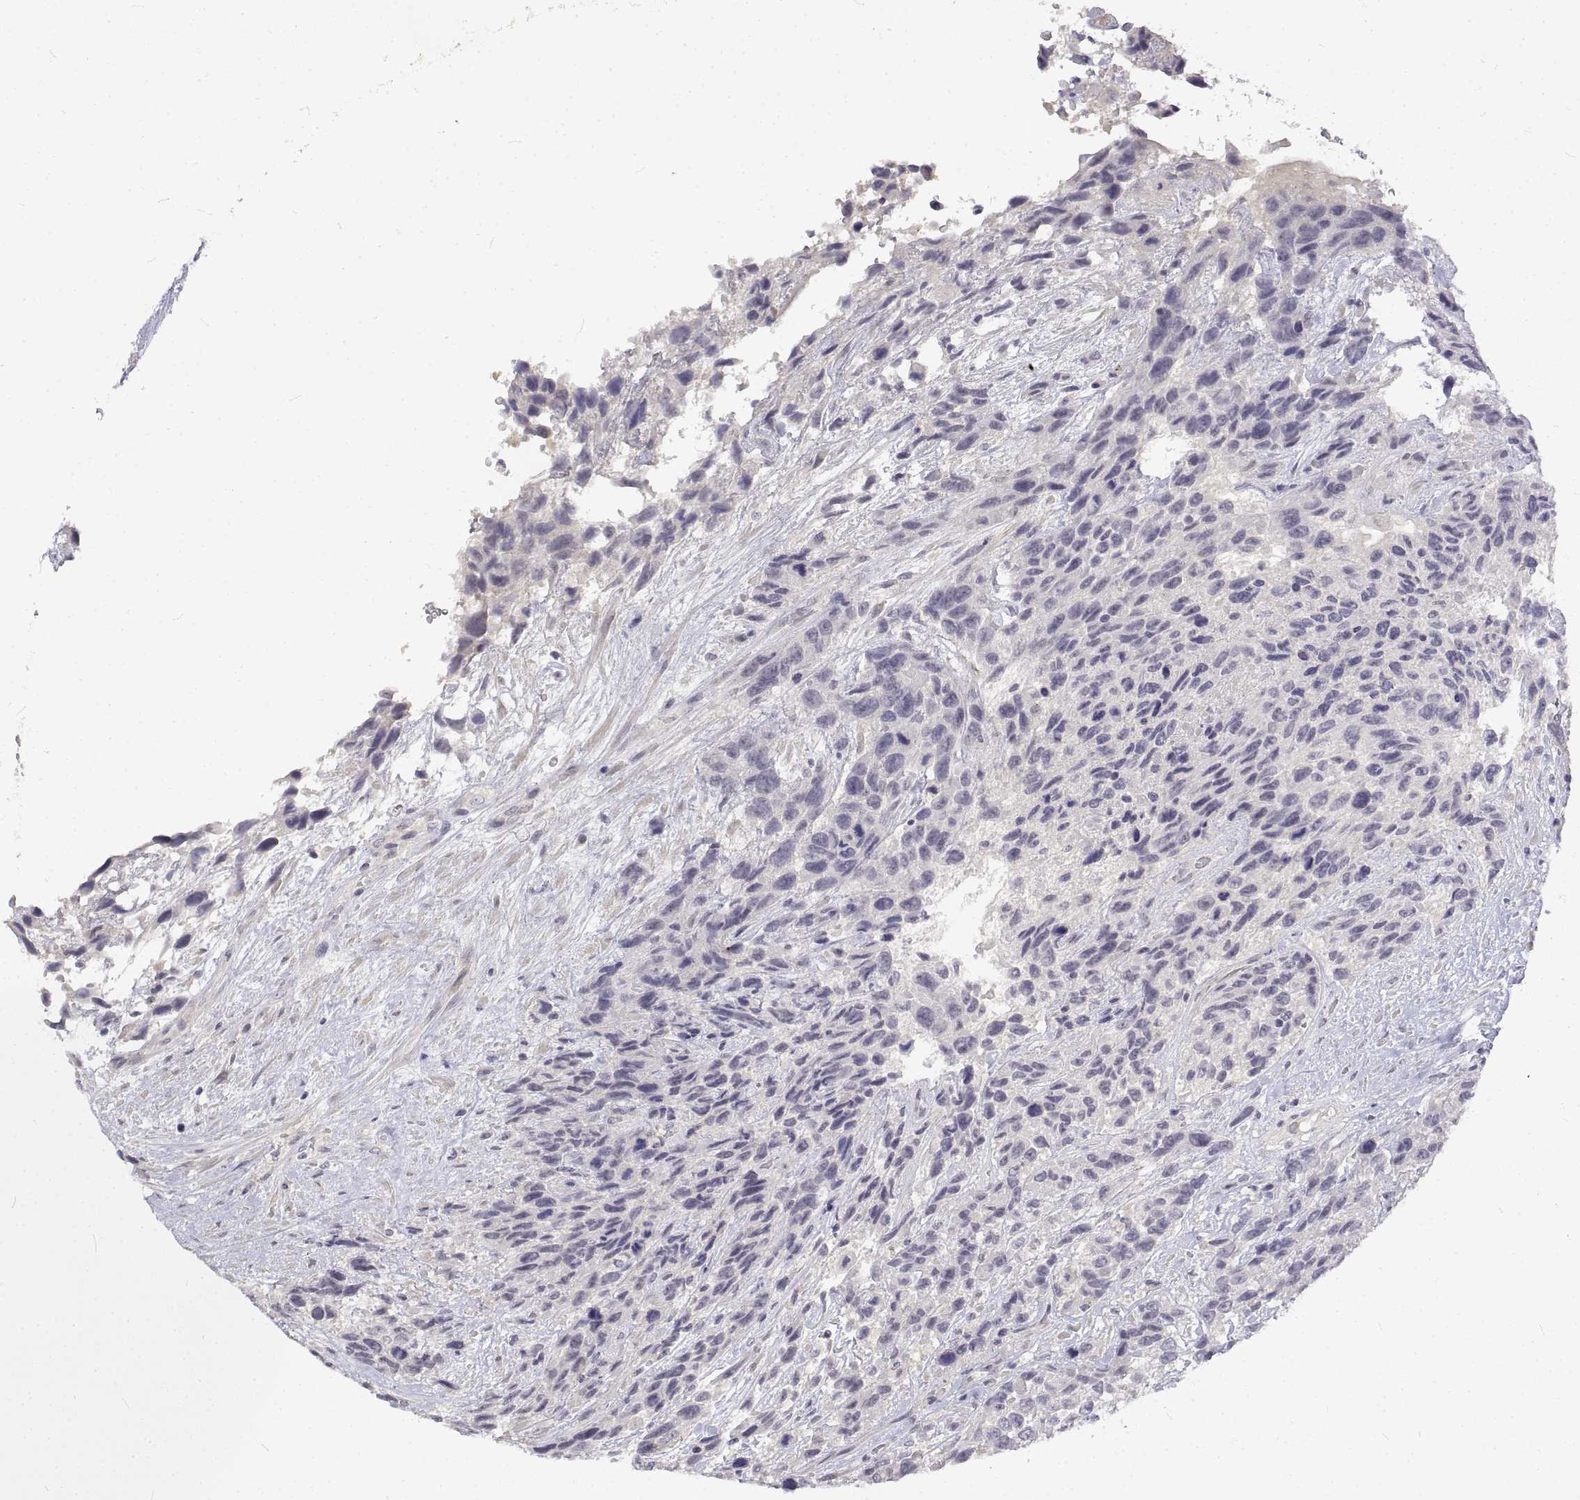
{"staining": {"intensity": "negative", "quantity": "none", "location": "none"}, "tissue": "urothelial cancer", "cell_type": "Tumor cells", "image_type": "cancer", "snomed": [{"axis": "morphology", "description": "Urothelial carcinoma, High grade"}, {"axis": "topography", "description": "Urinary bladder"}], "caption": "IHC photomicrograph of human urothelial carcinoma (high-grade) stained for a protein (brown), which demonstrates no staining in tumor cells.", "gene": "ANO2", "patient": {"sex": "female", "age": 70}}